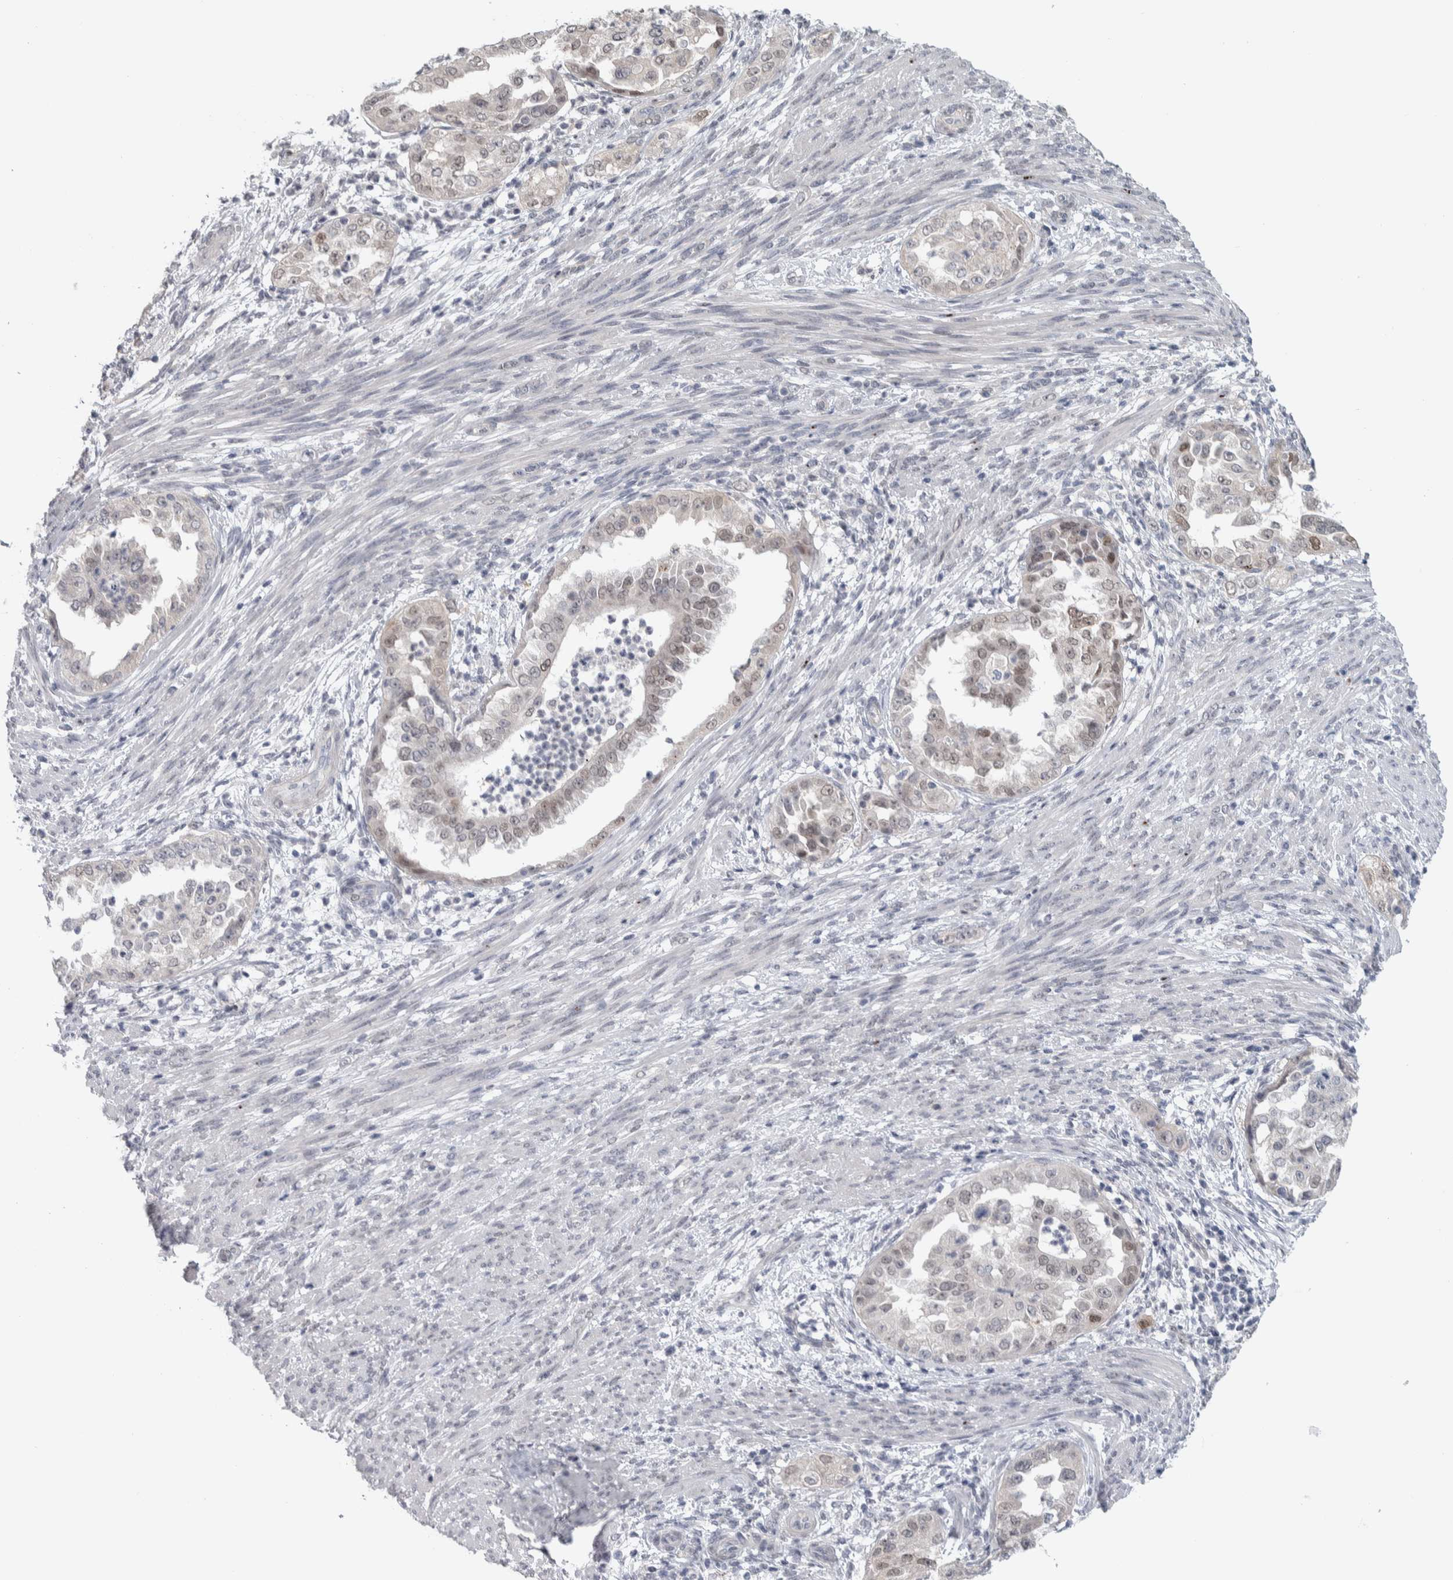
{"staining": {"intensity": "weak", "quantity": "<25%", "location": "nuclear"}, "tissue": "endometrial cancer", "cell_type": "Tumor cells", "image_type": "cancer", "snomed": [{"axis": "morphology", "description": "Adenocarcinoma, NOS"}, {"axis": "topography", "description": "Endometrium"}], "caption": "This is an immunohistochemistry (IHC) image of human endometrial adenocarcinoma. There is no staining in tumor cells.", "gene": "TAX1BP1", "patient": {"sex": "female", "age": 85}}